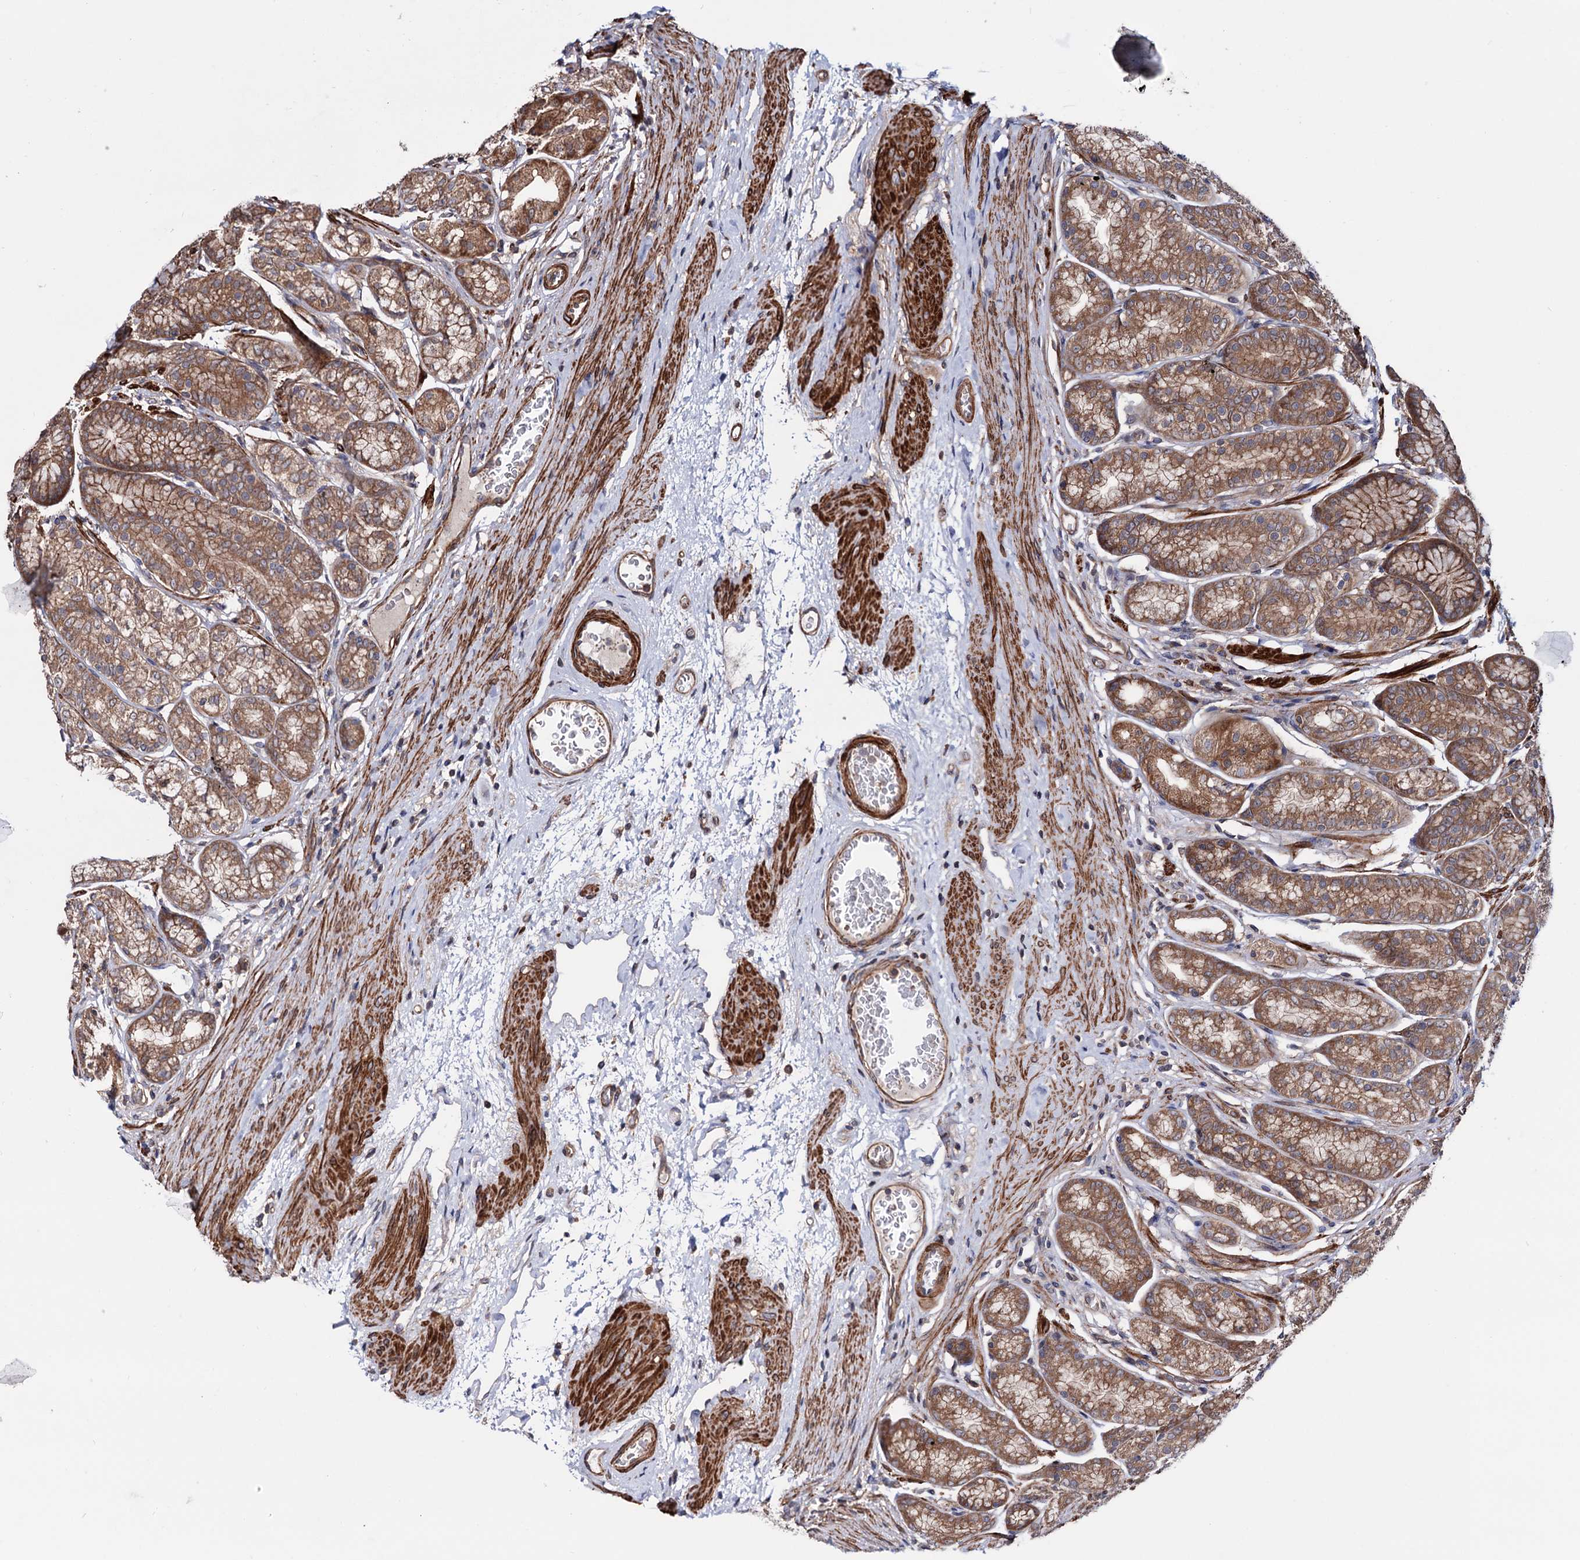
{"staining": {"intensity": "moderate", "quantity": ">75%", "location": "cytoplasmic/membranous"}, "tissue": "stomach", "cell_type": "Glandular cells", "image_type": "normal", "snomed": [{"axis": "morphology", "description": "Normal tissue, NOS"}, {"axis": "morphology", "description": "Adenocarcinoma, NOS"}, {"axis": "morphology", "description": "Adenocarcinoma, High grade"}, {"axis": "topography", "description": "Stomach, upper"}, {"axis": "topography", "description": "Stomach"}], "caption": "Stomach stained with DAB (3,3'-diaminobenzidine) immunohistochemistry (IHC) reveals medium levels of moderate cytoplasmic/membranous positivity in approximately >75% of glandular cells. The protein is stained brown, and the nuclei are stained in blue (DAB (3,3'-diaminobenzidine) IHC with brightfield microscopy, high magnification).", "gene": "FERMT2", "patient": {"sex": "female", "age": 65}}